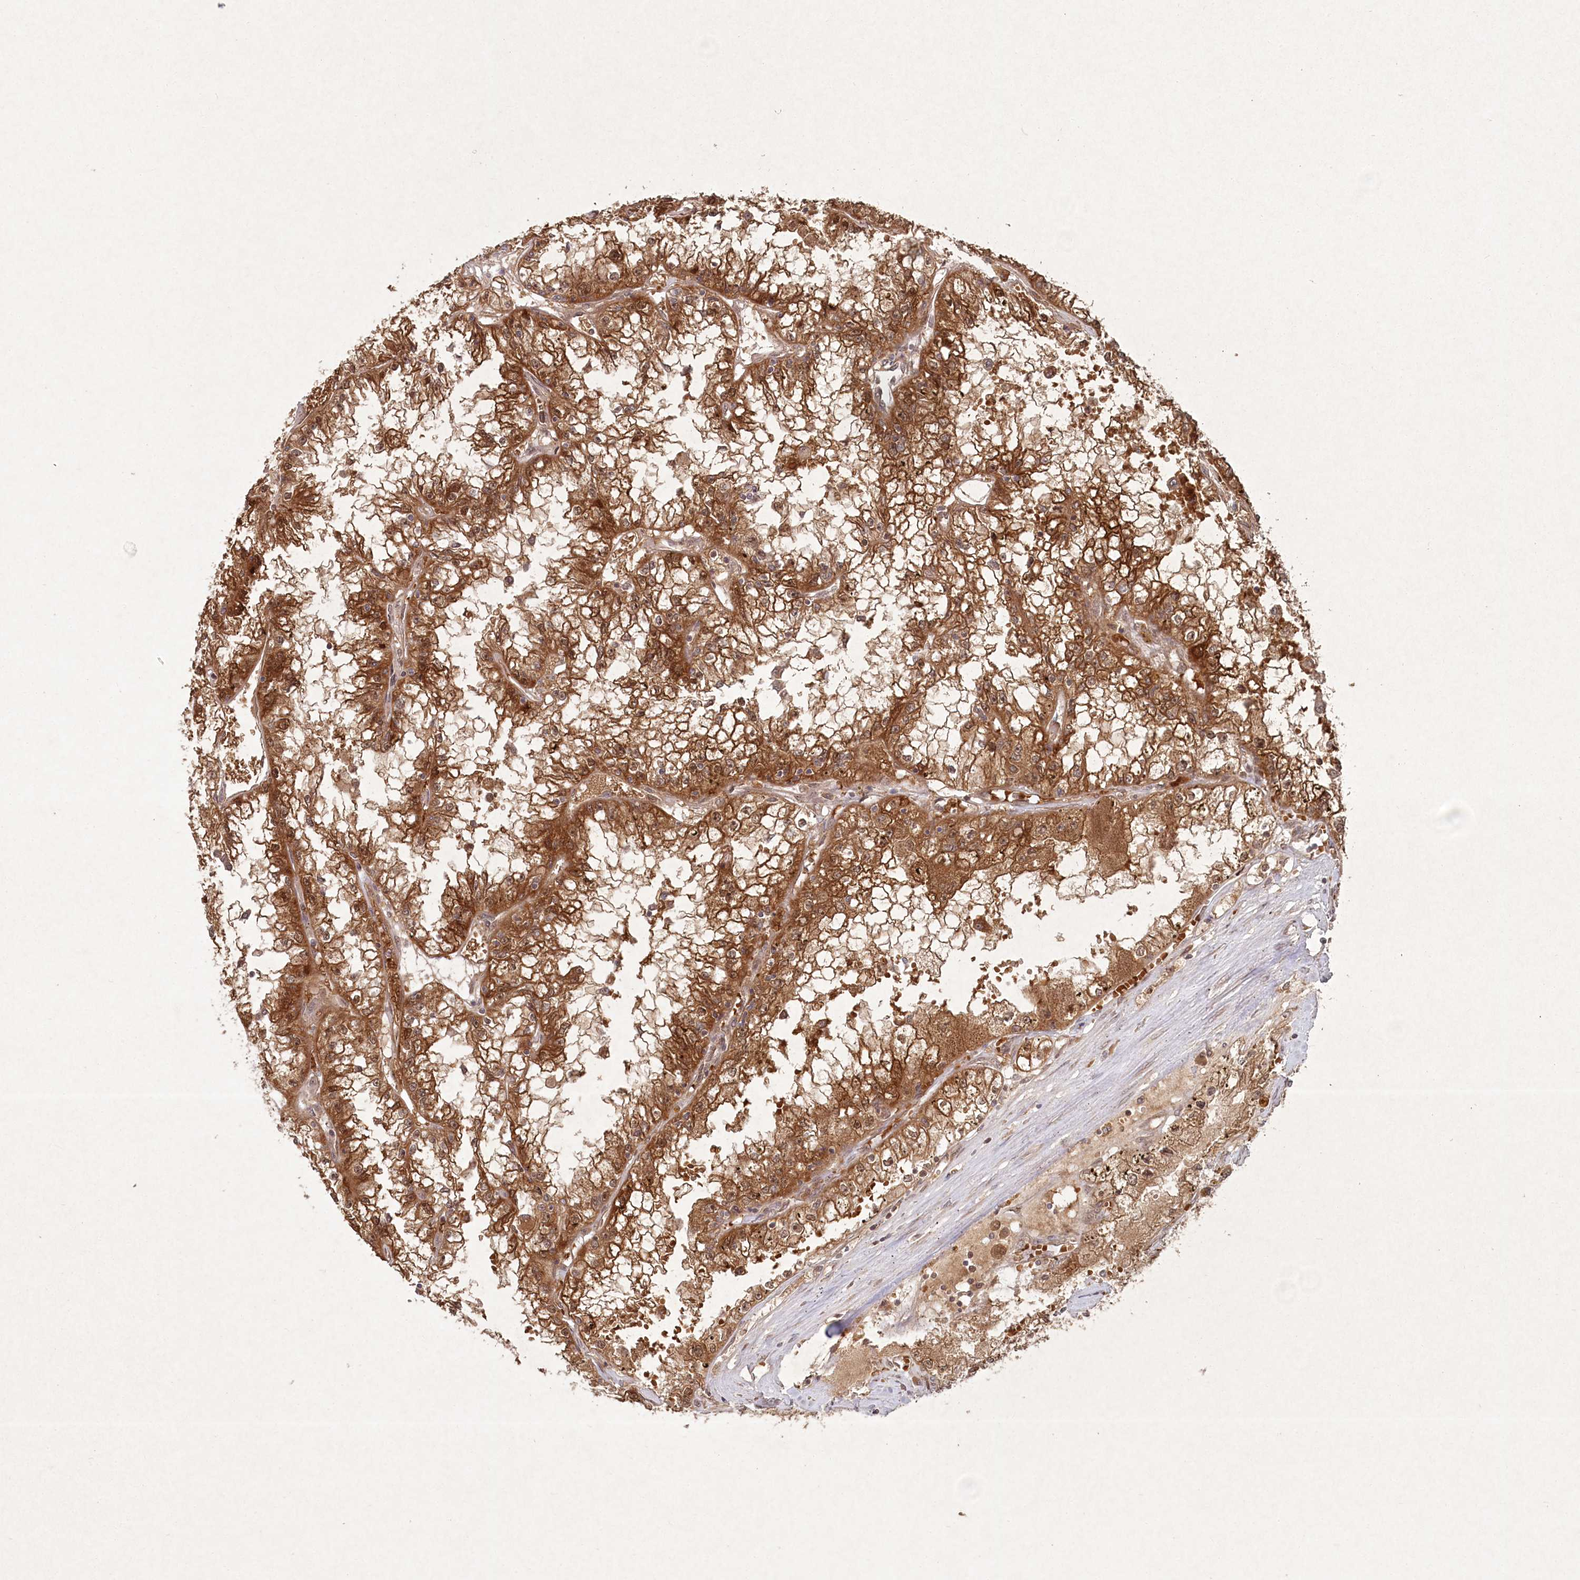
{"staining": {"intensity": "strong", "quantity": ">75%", "location": "cytoplasmic/membranous,nuclear"}, "tissue": "renal cancer", "cell_type": "Tumor cells", "image_type": "cancer", "snomed": [{"axis": "morphology", "description": "Adenocarcinoma, NOS"}, {"axis": "topography", "description": "Kidney"}], "caption": "Immunohistochemical staining of renal cancer displays high levels of strong cytoplasmic/membranous and nuclear expression in approximately >75% of tumor cells.", "gene": "FBXL17", "patient": {"sex": "male", "age": 56}}